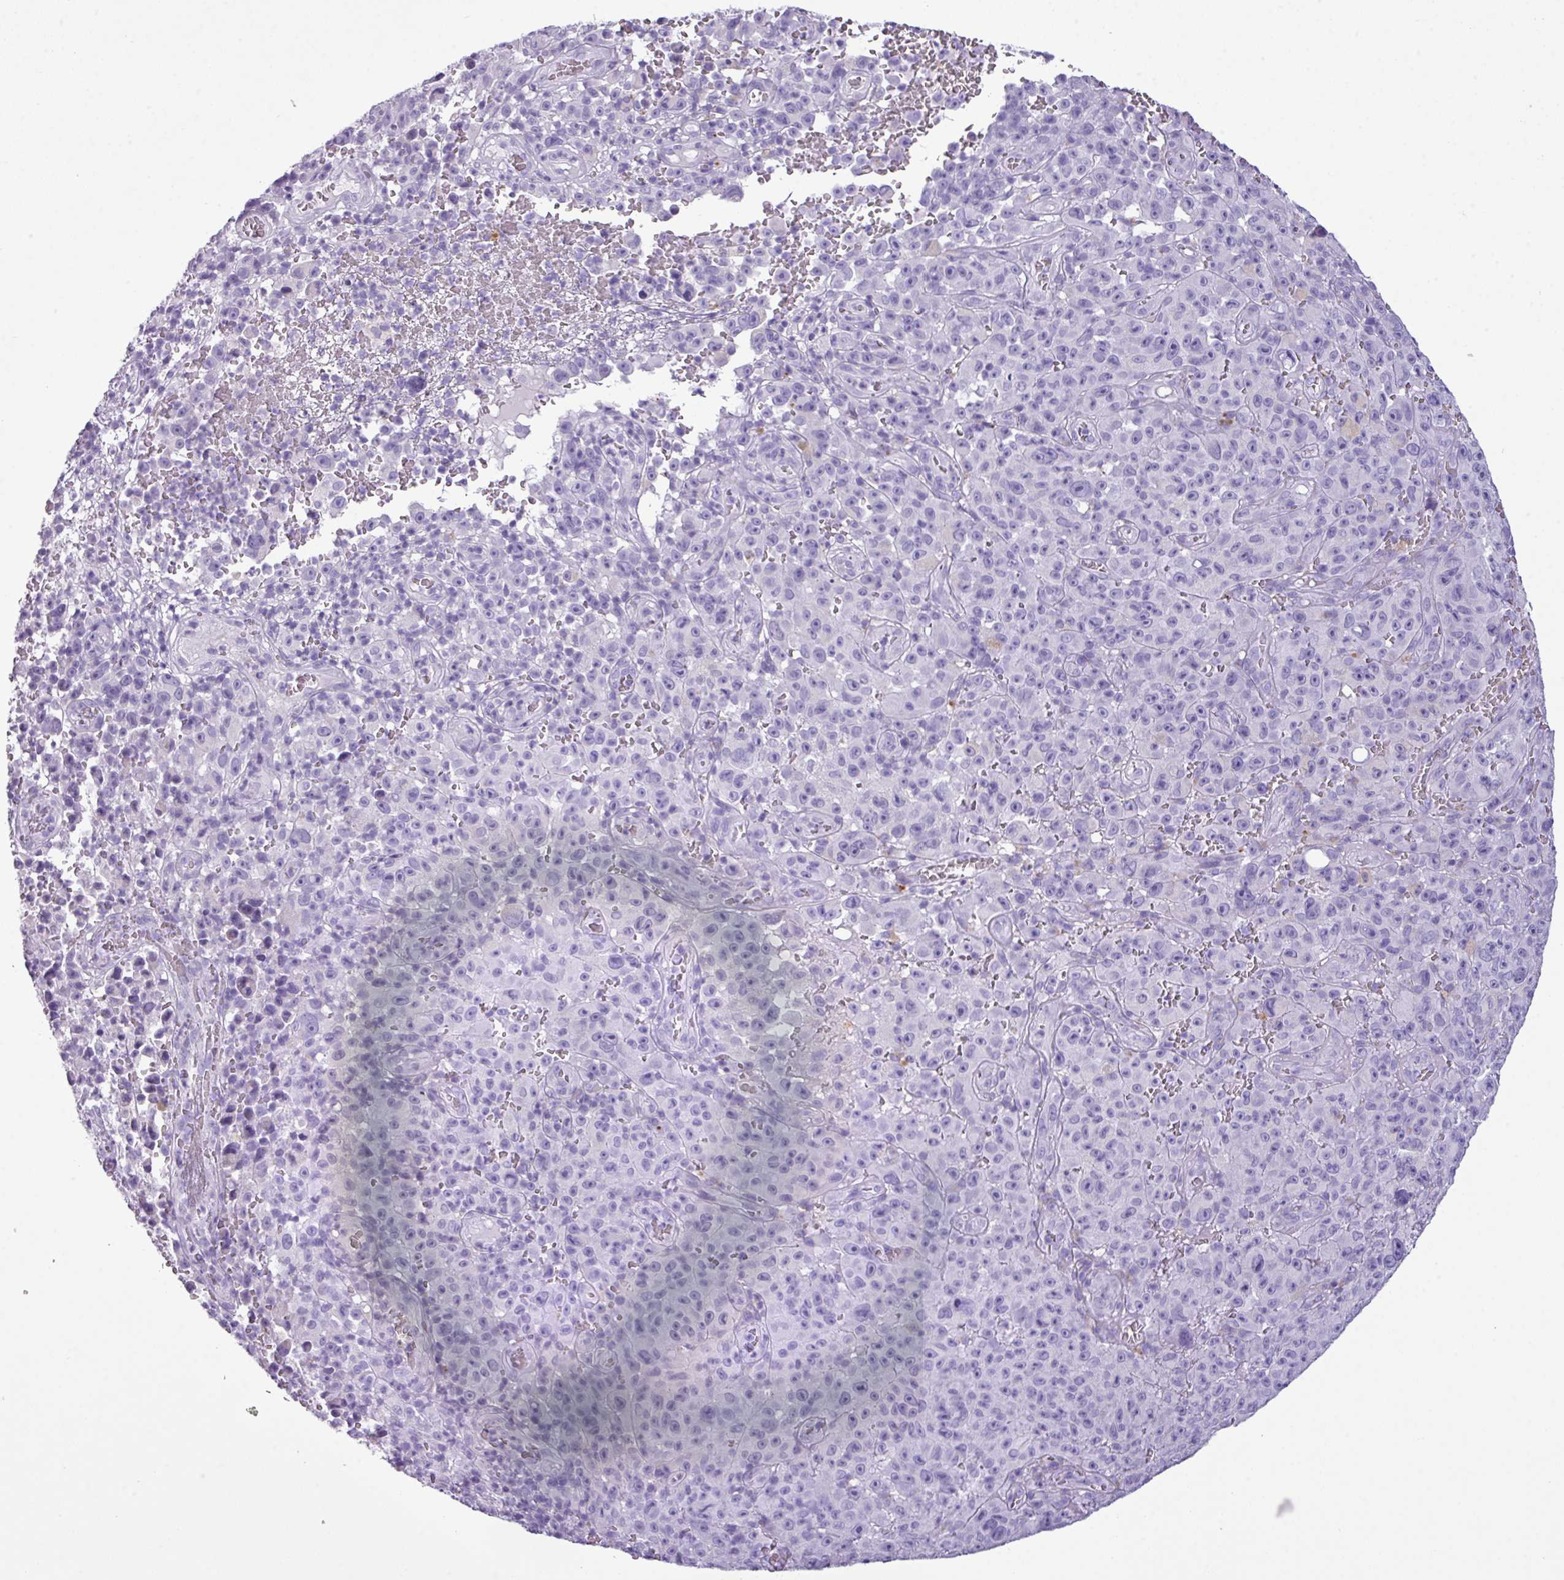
{"staining": {"intensity": "negative", "quantity": "none", "location": "none"}, "tissue": "melanoma", "cell_type": "Tumor cells", "image_type": "cancer", "snomed": [{"axis": "morphology", "description": "Malignant melanoma, NOS"}, {"axis": "topography", "description": "Skin"}], "caption": "Protein analysis of malignant melanoma exhibits no significant staining in tumor cells.", "gene": "AGO3", "patient": {"sex": "female", "age": 82}}